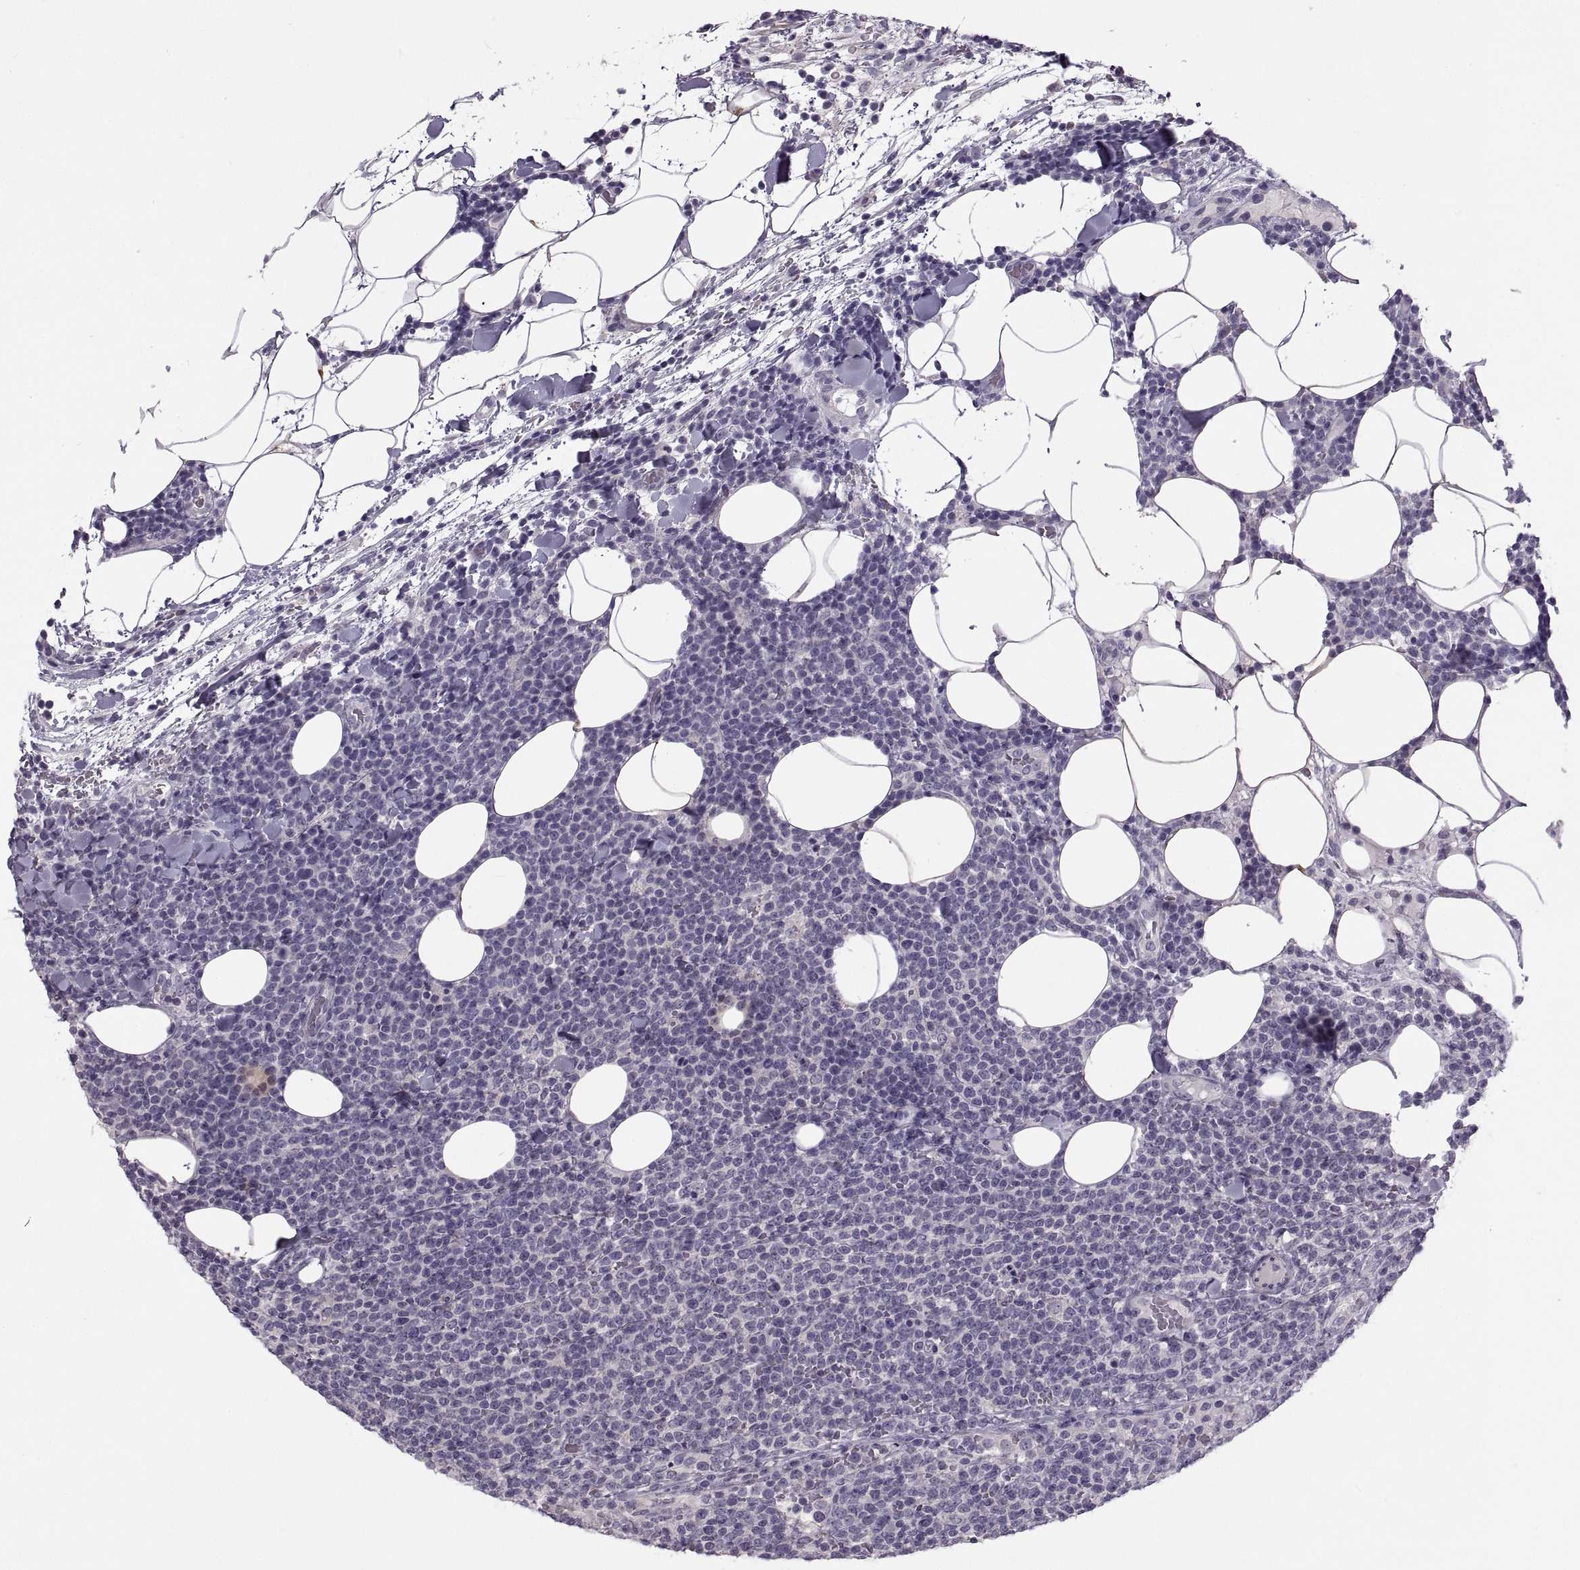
{"staining": {"intensity": "negative", "quantity": "none", "location": "none"}, "tissue": "lymphoma", "cell_type": "Tumor cells", "image_type": "cancer", "snomed": [{"axis": "morphology", "description": "Malignant lymphoma, non-Hodgkin's type, High grade"}, {"axis": "topography", "description": "Lymph node"}], "caption": "Tumor cells are negative for brown protein staining in high-grade malignant lymphoma, non-Hodgkin's type. (DAB (3,3'-diaminobenzidine) immunohistochemistry, high magnification).", "gene": "BSPH1", "patient": {"sex": "male", "age": 61}}